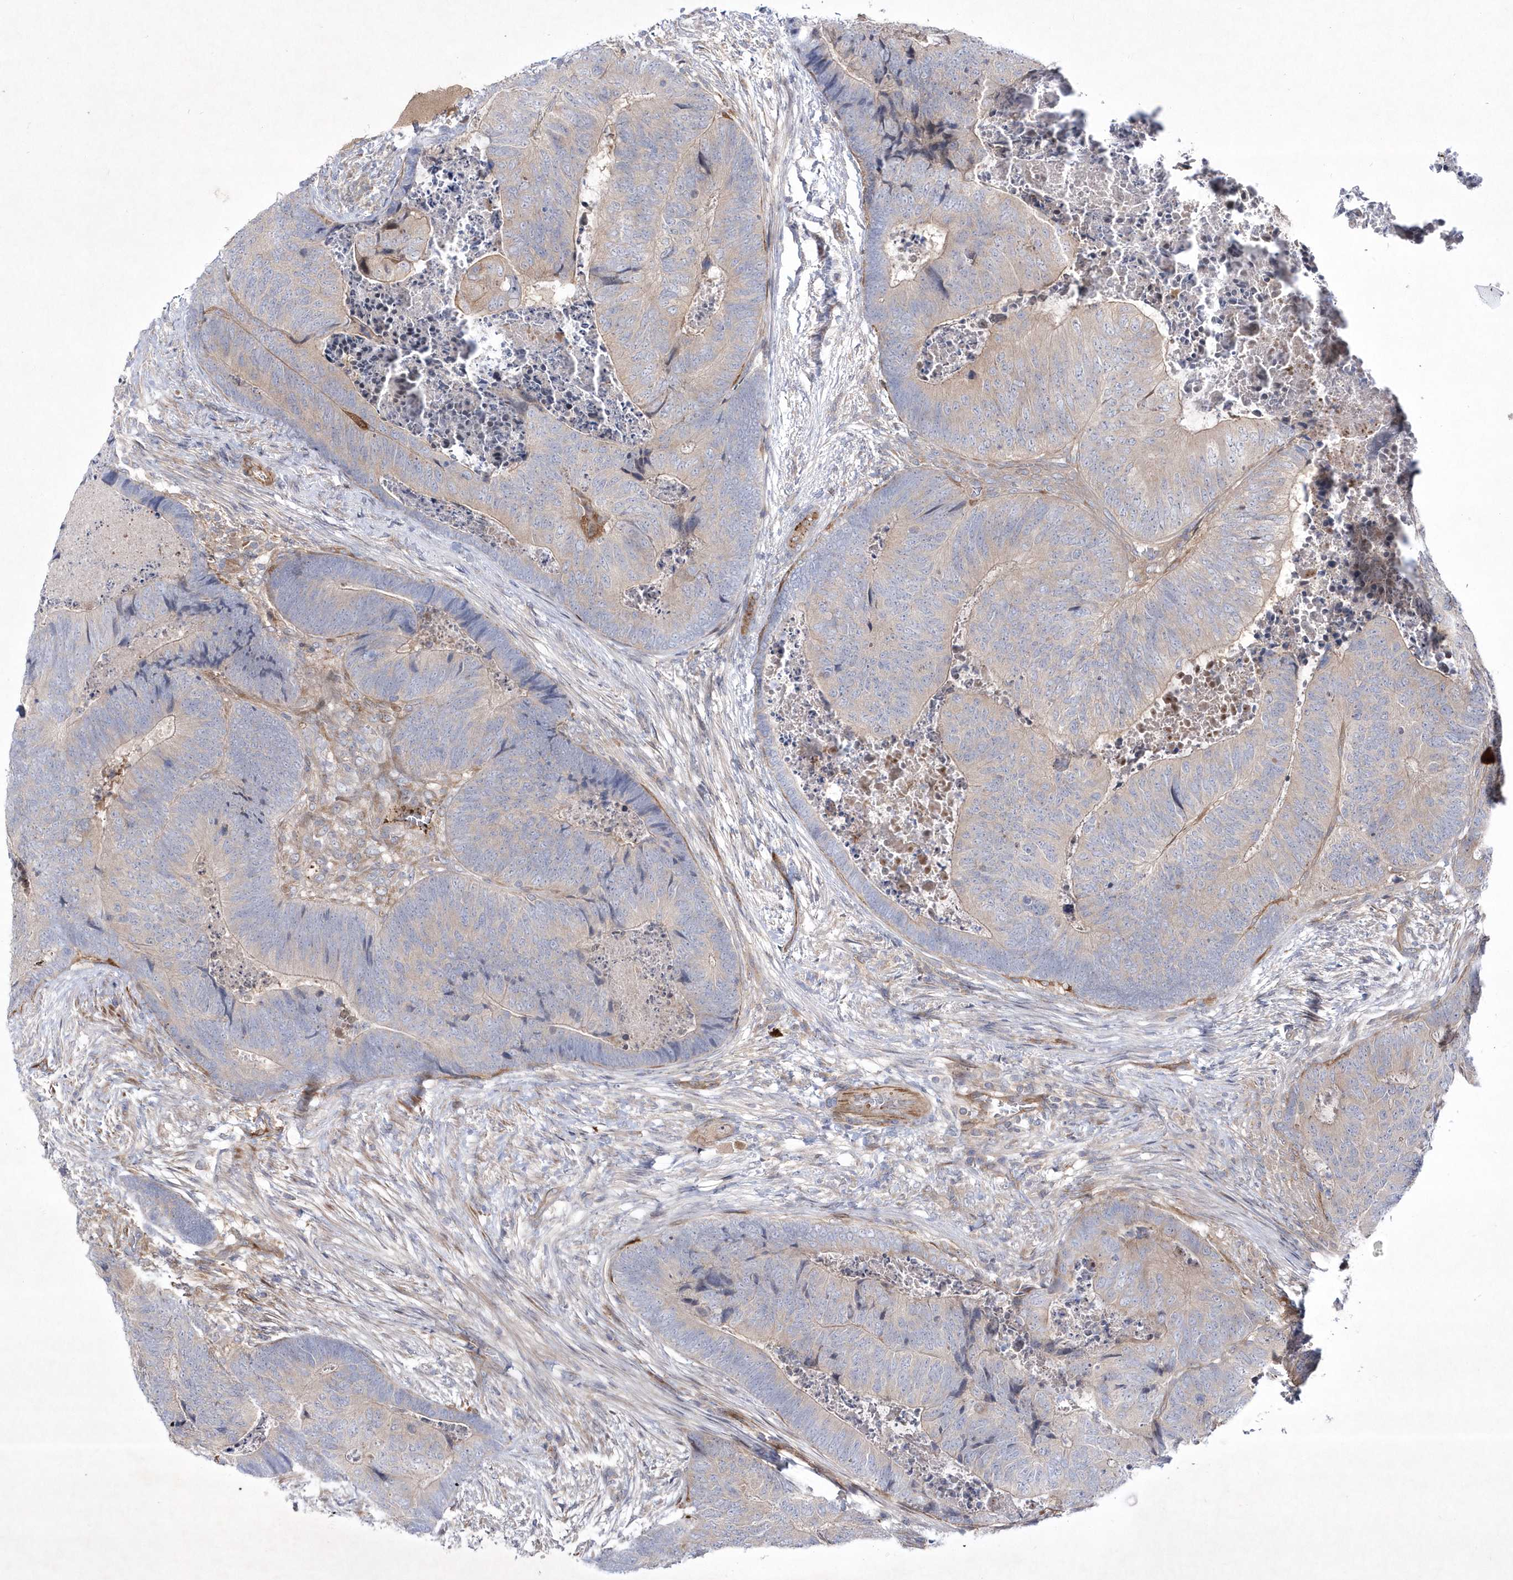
{"staining": {"intensity": "weak", "quantity": "25%-75%", "location": "cytoplasmic/membranous"}, "tissue": "colorectal cancer", "cell_type": "Tumor cells", "image_type": "cancer", "snomed": [{"axis": "morphology", "description": "Adenocarcinoma, NOS"}, {"axis": "topography", "description": "Colon"}], "caption": "IHC (DAB) staining of colorectal adenocarcinoma demonstrates weak cytoplasmic/membranous protein expression in approximately 25%-75% of tumor cells.", "gene": "DSPP", "patient": {"sex": "female", "age": 67}}